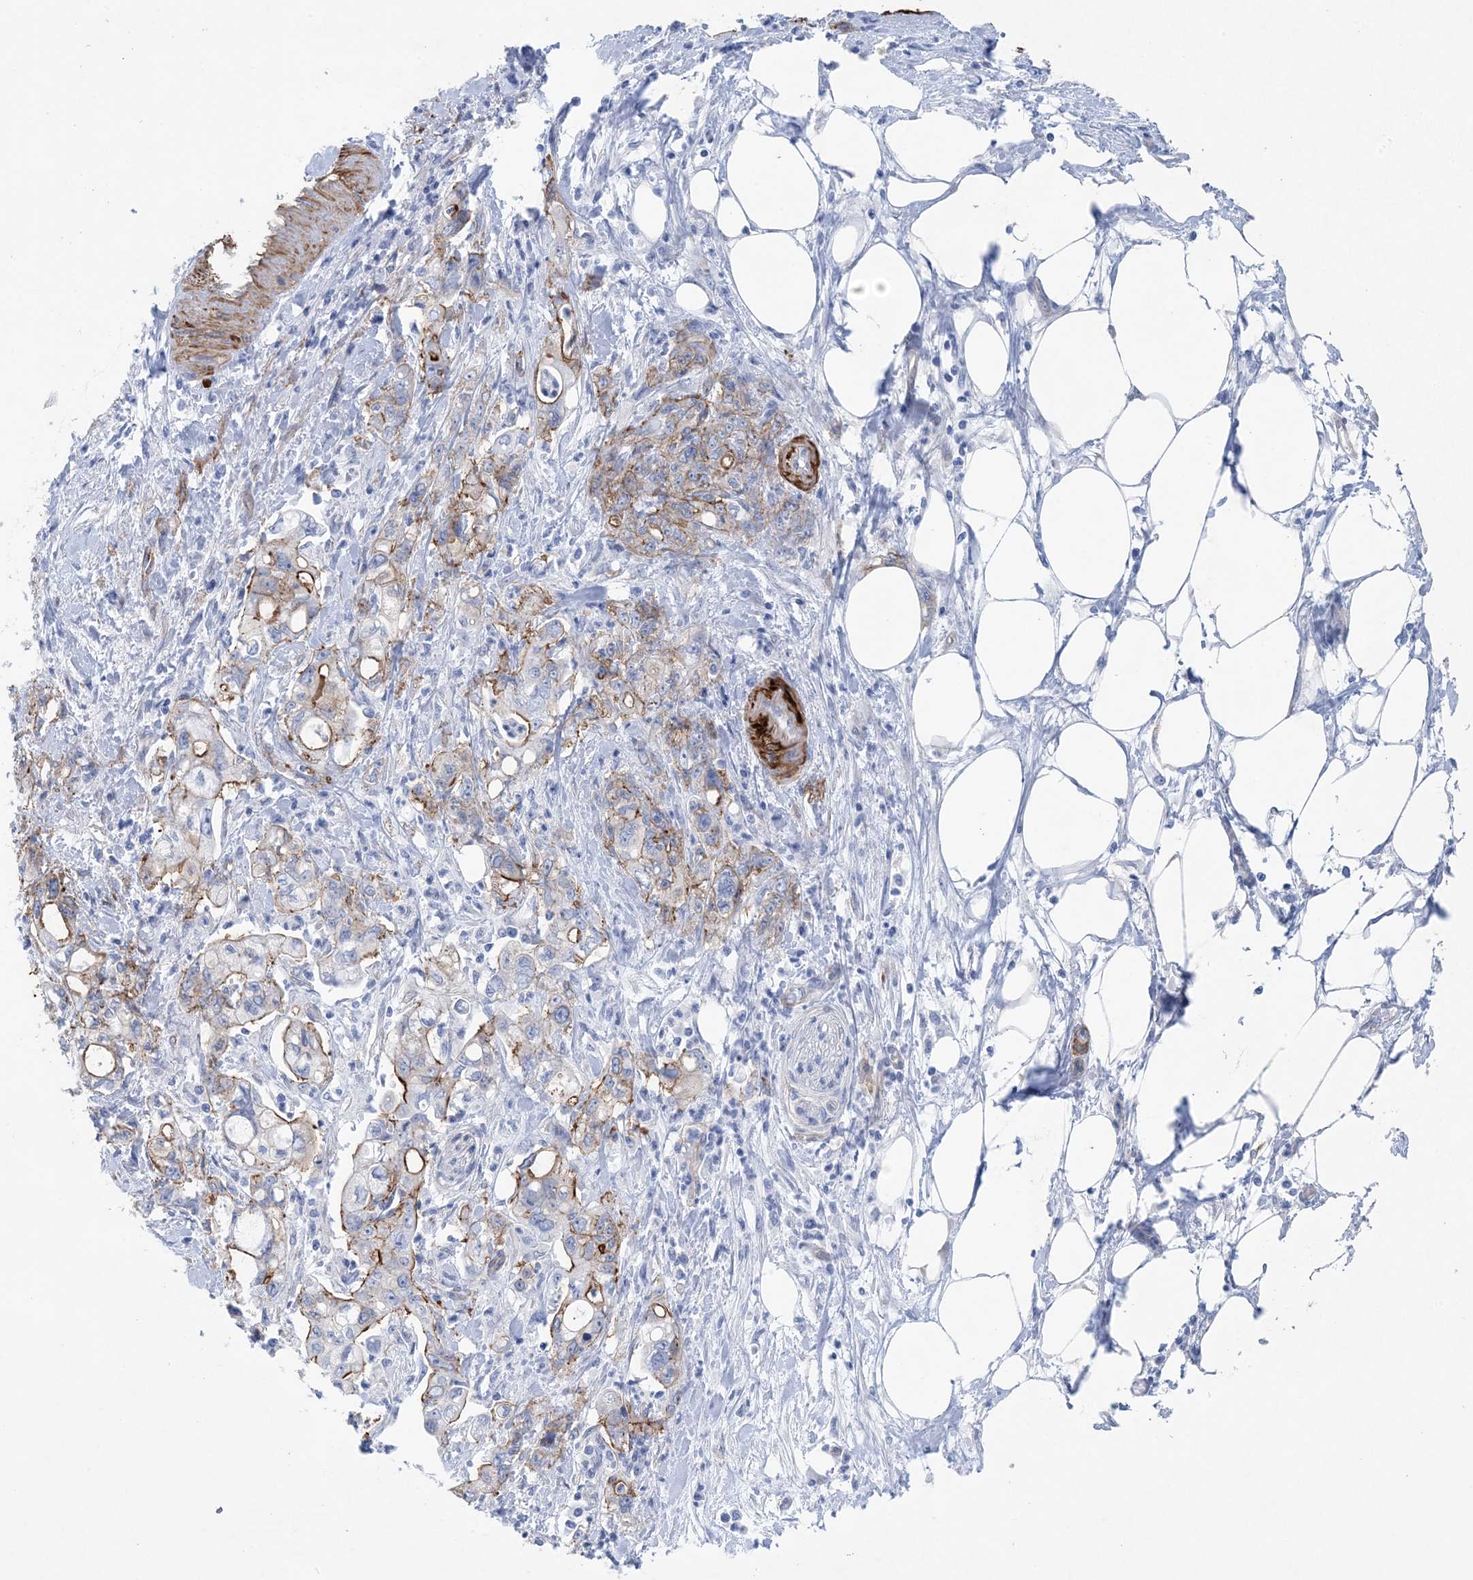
{"staining": {"intensity": "moderate", "quantity": "25%-75%", "location": "cytoplasmic/membranous"}, "tissue": "pancreatic cancer", "cell_type": "Tumor cells", "image_type": "cancer", "snomed": [{"axis": "morphology", "description": "Adenocarcinoma, NOS"}, {"axis": "topography", "description": "Pancreas"}], "caption": "Pancreatic cancer stained for a protein (brown) demonstrates moderate cytoplasmic/membranous positive staining in about 25%-75% of tumor cells.", "gene": "SHANK1", "patient": {"sex": "male", "age": 70}}